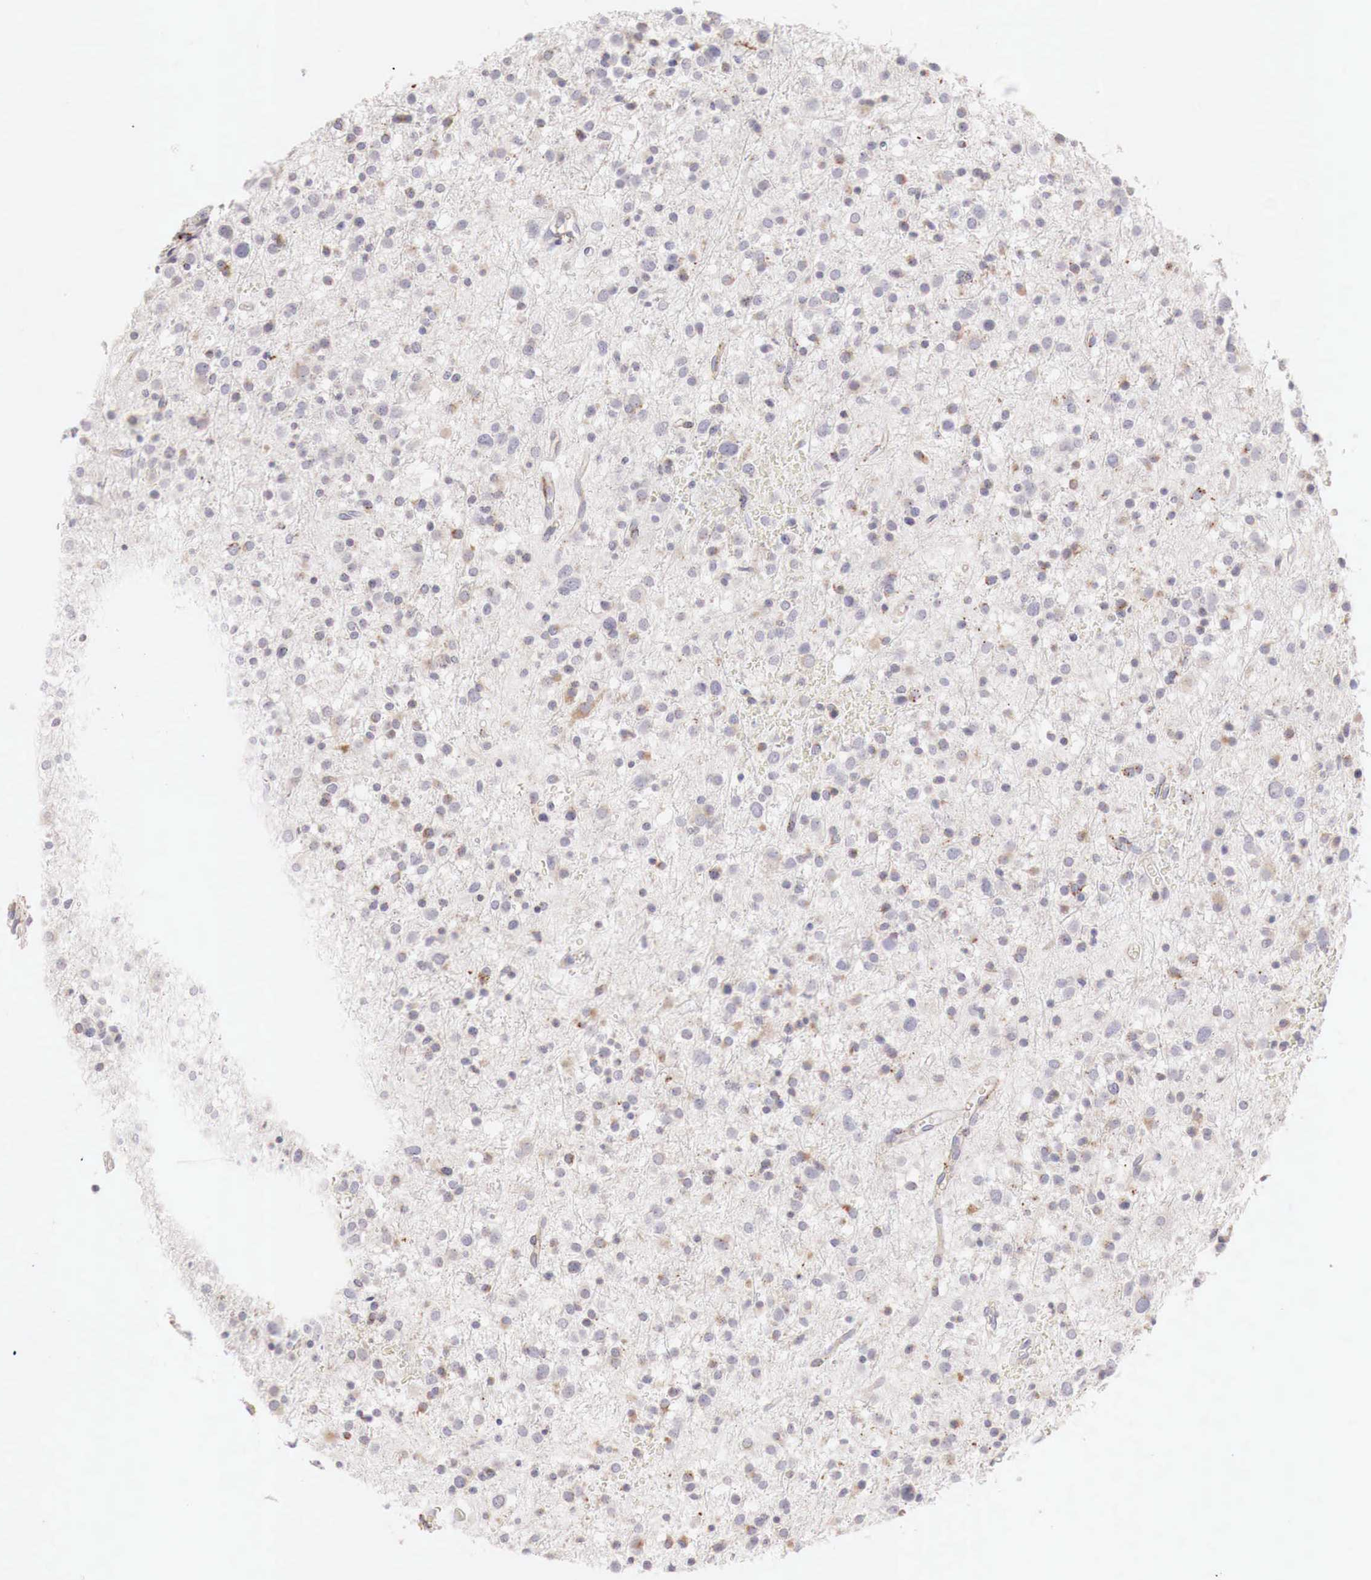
{"staining": {"intensity": "weak", "quantity": "<25%", "location": "cytoplasmic/membranous"}, "tissue": "glioma", "cell_type": "Tumor cells", "image_type": "cancer", "snomed": [{"axis": "morphology", "description": "Glioma, malignant, Low grade"}, {"axis": "topography", "description": "Brain"}], "caption": "Immunohistochemistry (IHC) image of neoplastic tissue: glioma stained with DAB demonstrates no significant protein positivity in tumor cells.", "gene": "GLA", "patient": {"sex": "female", "age": 36}}